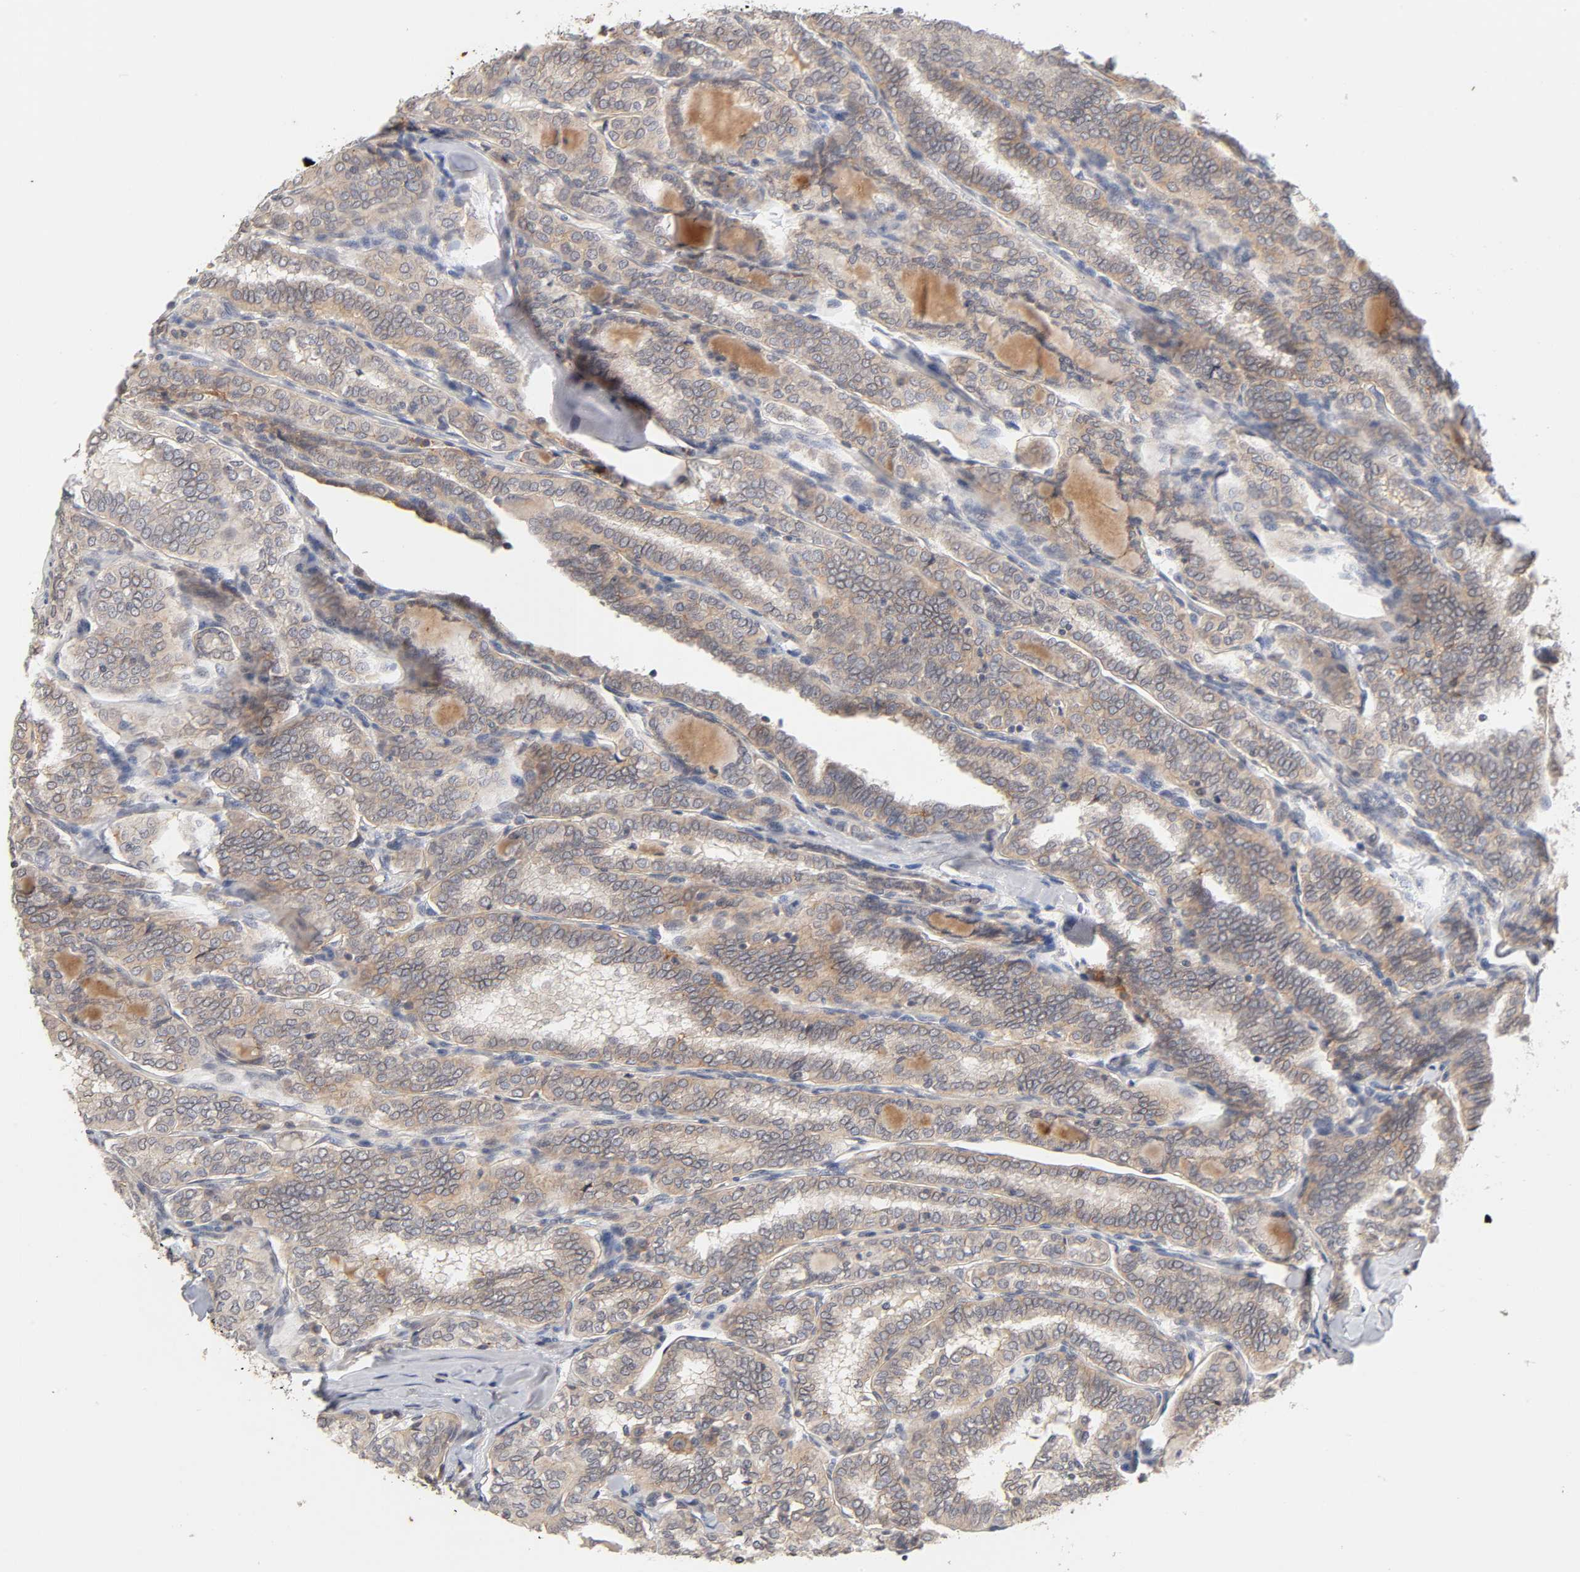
{"staining": {"intensity": "weak", "quantity": ">75%", "location": "cytoplasmic/membranous"}, "tissue": "thyroid cancer", "cell_type": "Tumor cells", "image_type": "cancer", "snomed": [{"axis": "morphology", "description": "Papillary adenocarcinoma, NOS"}, {"axis": "topography", "description": "Thyroid gland"}], "caption": "Immunohistochemical staining of human thyroid cancer (papillary adenocarcinoma) exhibits low levels of weak cytoplasmic/membranous protein staining in approximately >75% of tumor cells.", "gene": "CXADR", "patient": {"sex": "female", "age": 30}}